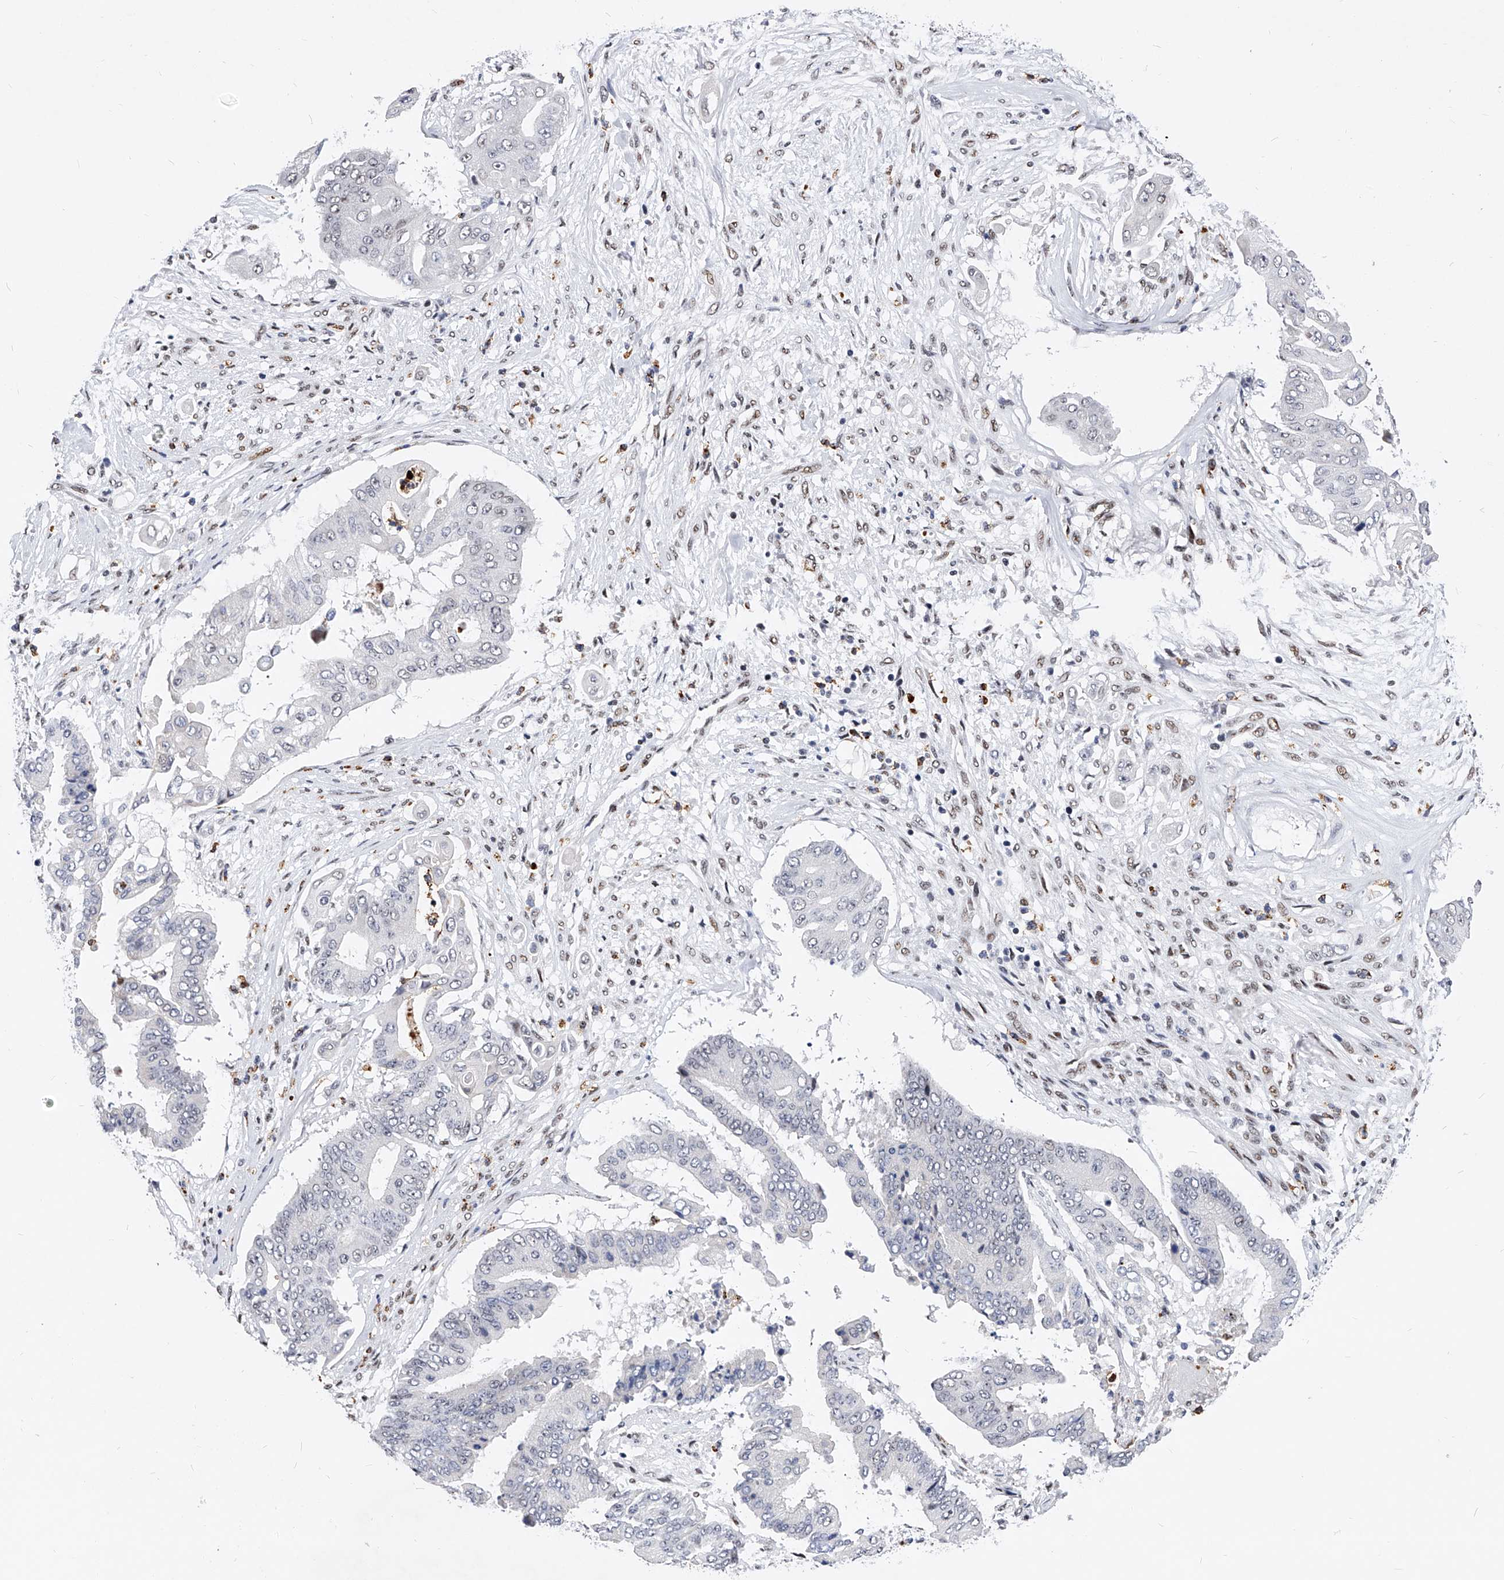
{"staining": {"intensity": "weak", "quantity": "<25%", "location": "cytoplasmic/membranous"}, "tissue": "pancreatic cancer", "cell_type": "Tumor cells", "image_type": "cancer", "snomed": [{"axis": "morphology", "description": "Adenocarcinoma, NOS"}, {"axis": "topography", "description": "Pancreas"}], "caption": "There is no significant expression in tumor cells of pancreatic cancer (adenocarcinoma).", "gene": "TESK2", "patient": {"sex": "female", "age": 77}}